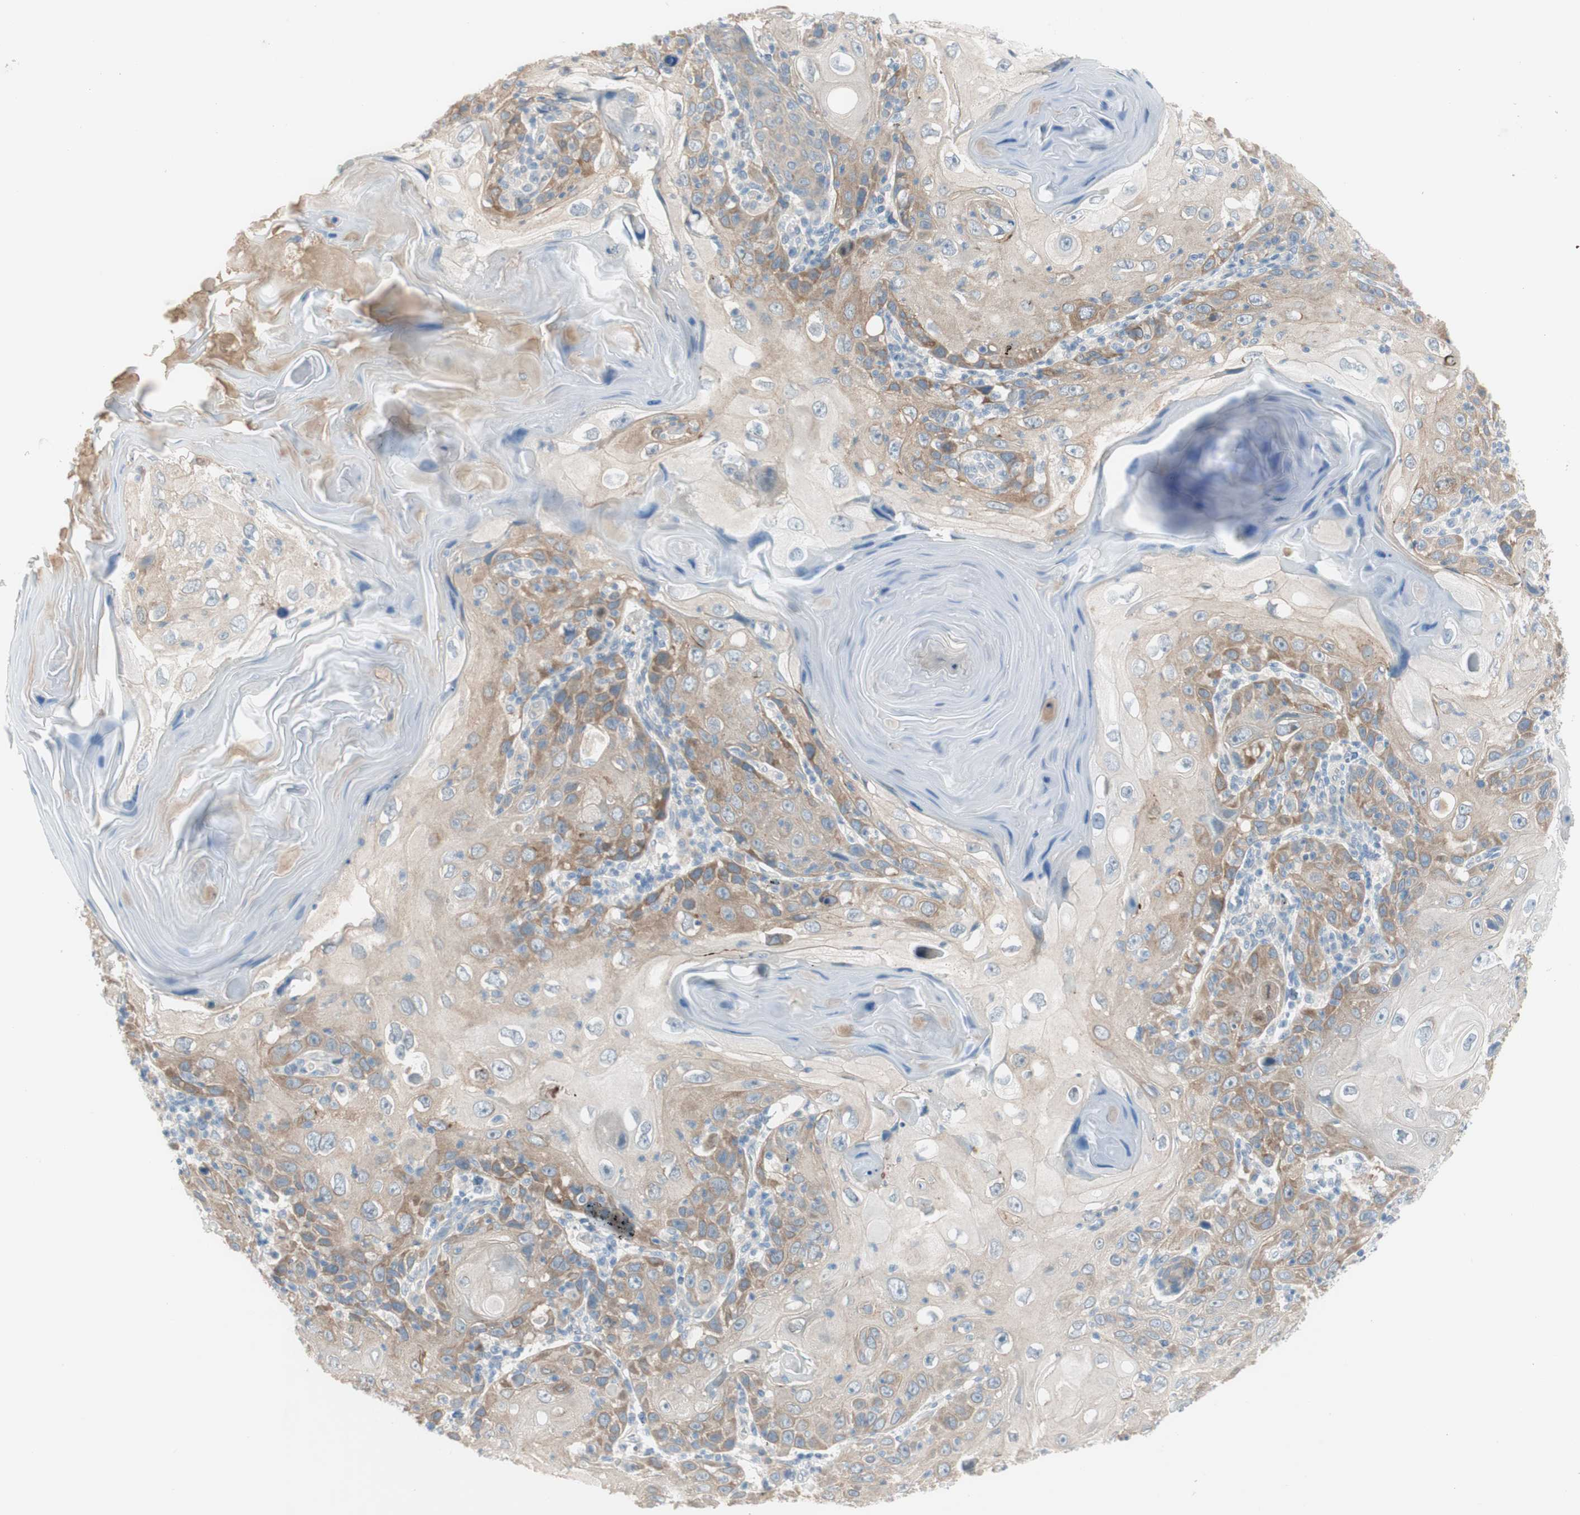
{"staining": {"intensity": "moderate", "quantity": "25%-75%", "location": "cytoplasmic/membranous"}, "tissue": "skin cancer", "cell_type": "Tumor cells", "image_type": "cancer", "snomed": [{"axis": "morphology", "description": "Squamous cell carcinoma, NOS"}, {"axis": "topography", "description": "Skin"}], "caption": "Immunohistochemistry (IHC) histopathology image of squamous cell carcinoma (skin) stained for a protein (brown), which reveals medium levels of moderate cytoplasmic/membranous positivity in about 25%-75% of tumor cells.", "gene": "PRRG4", "patient": {"sex": "female", "age": 88}}